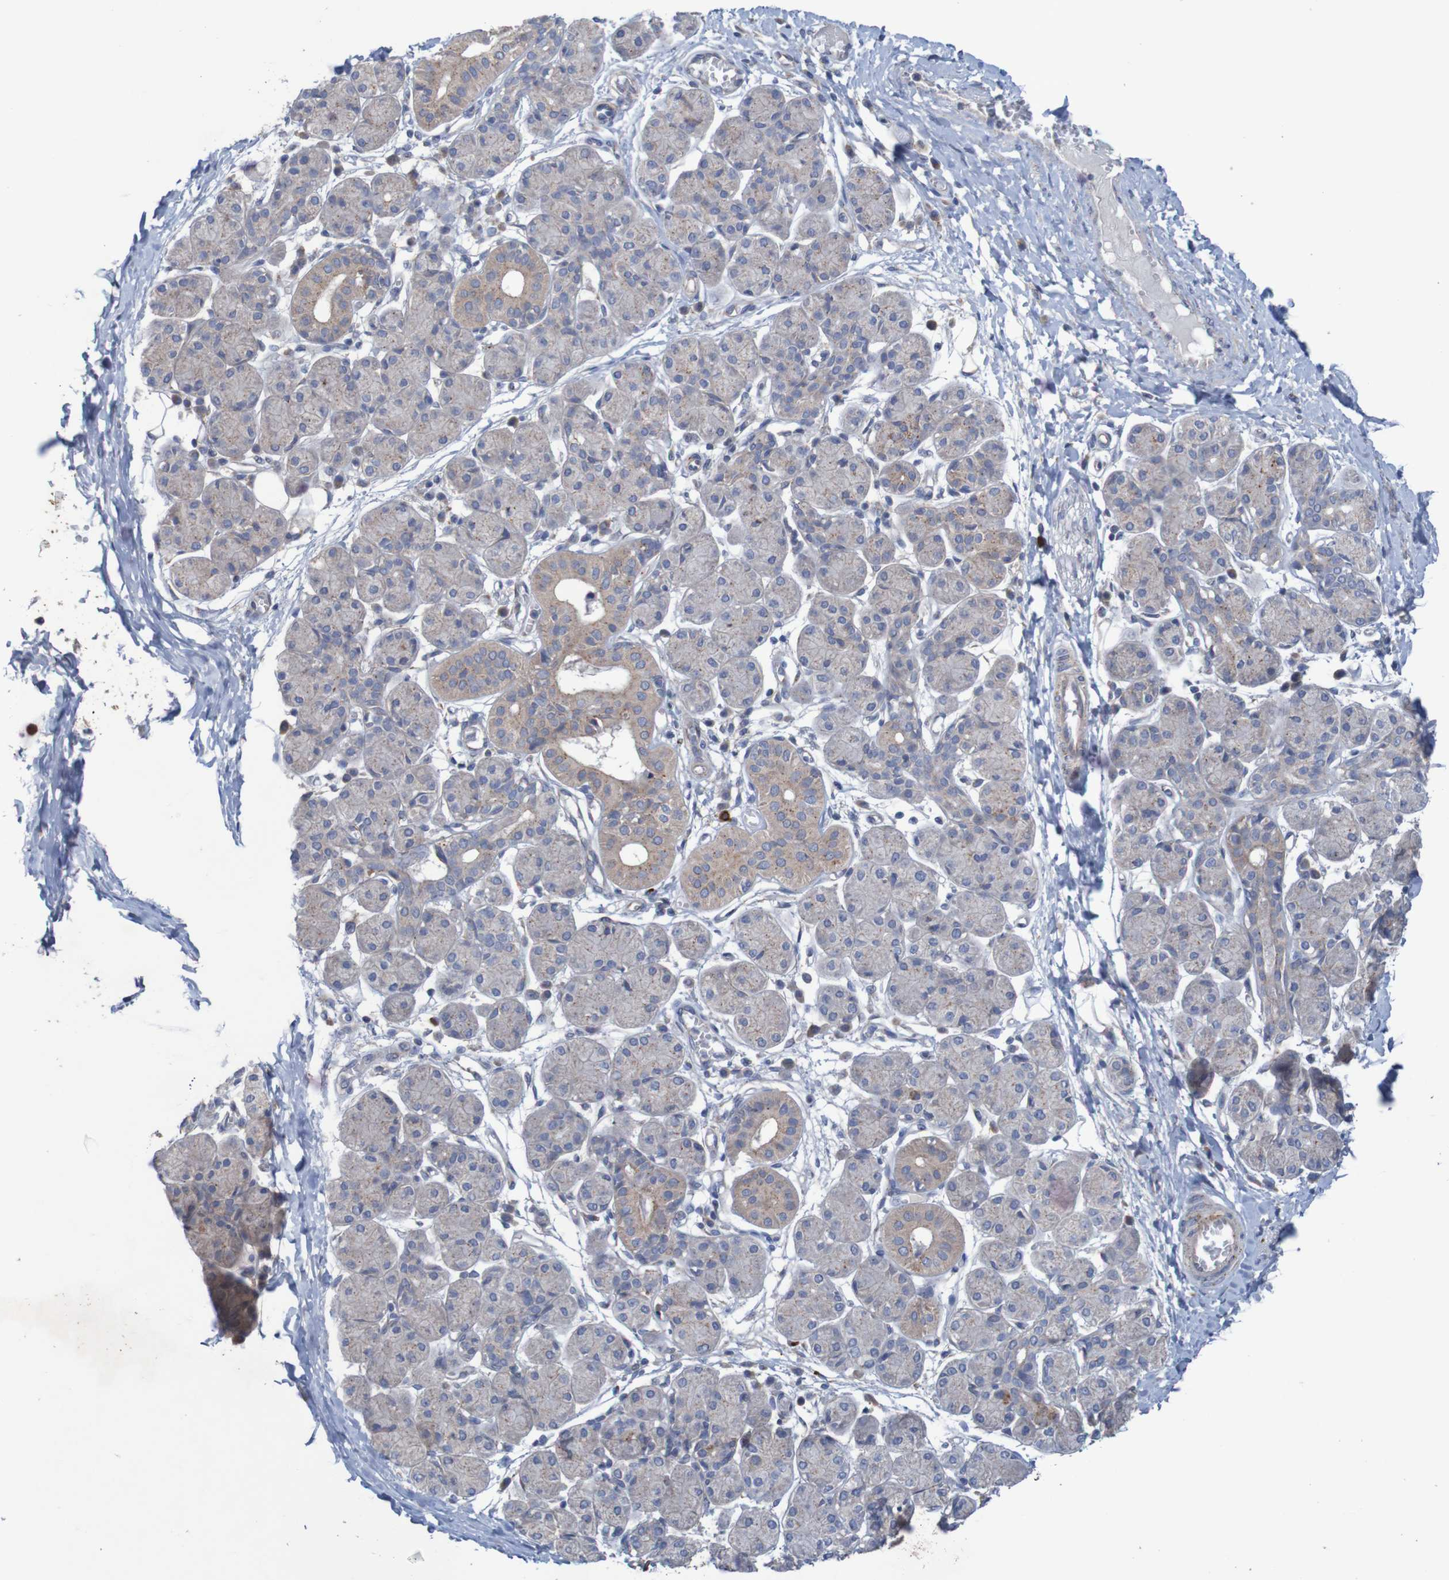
{"staining": {"intensity": "weak", "quantity": "25%-75%", "location": "cytoplasmic/membranous"}, "tissue": "salivary gland", "cell_type": "Glandular cells", "image_type": "normal", "snomed": [{"axis": "morphology", "description": "Normal tissue, NOS"}, {"axis": "morphology", "description": "Inflammation, NOS"}, {"axis": "topography", "description": "Lymph node"}, {"axis": "topography", "description": "Salivary gland"}], "caption": "This photomicrograph exhibits IHC staining of unremarkable human salivary gland, with low weak cytoplasmic/membranous staining in about 25%-75% of glandular cells.", "gene": "ANGPT4", "patient": {"sex": "male", "age": 3}}